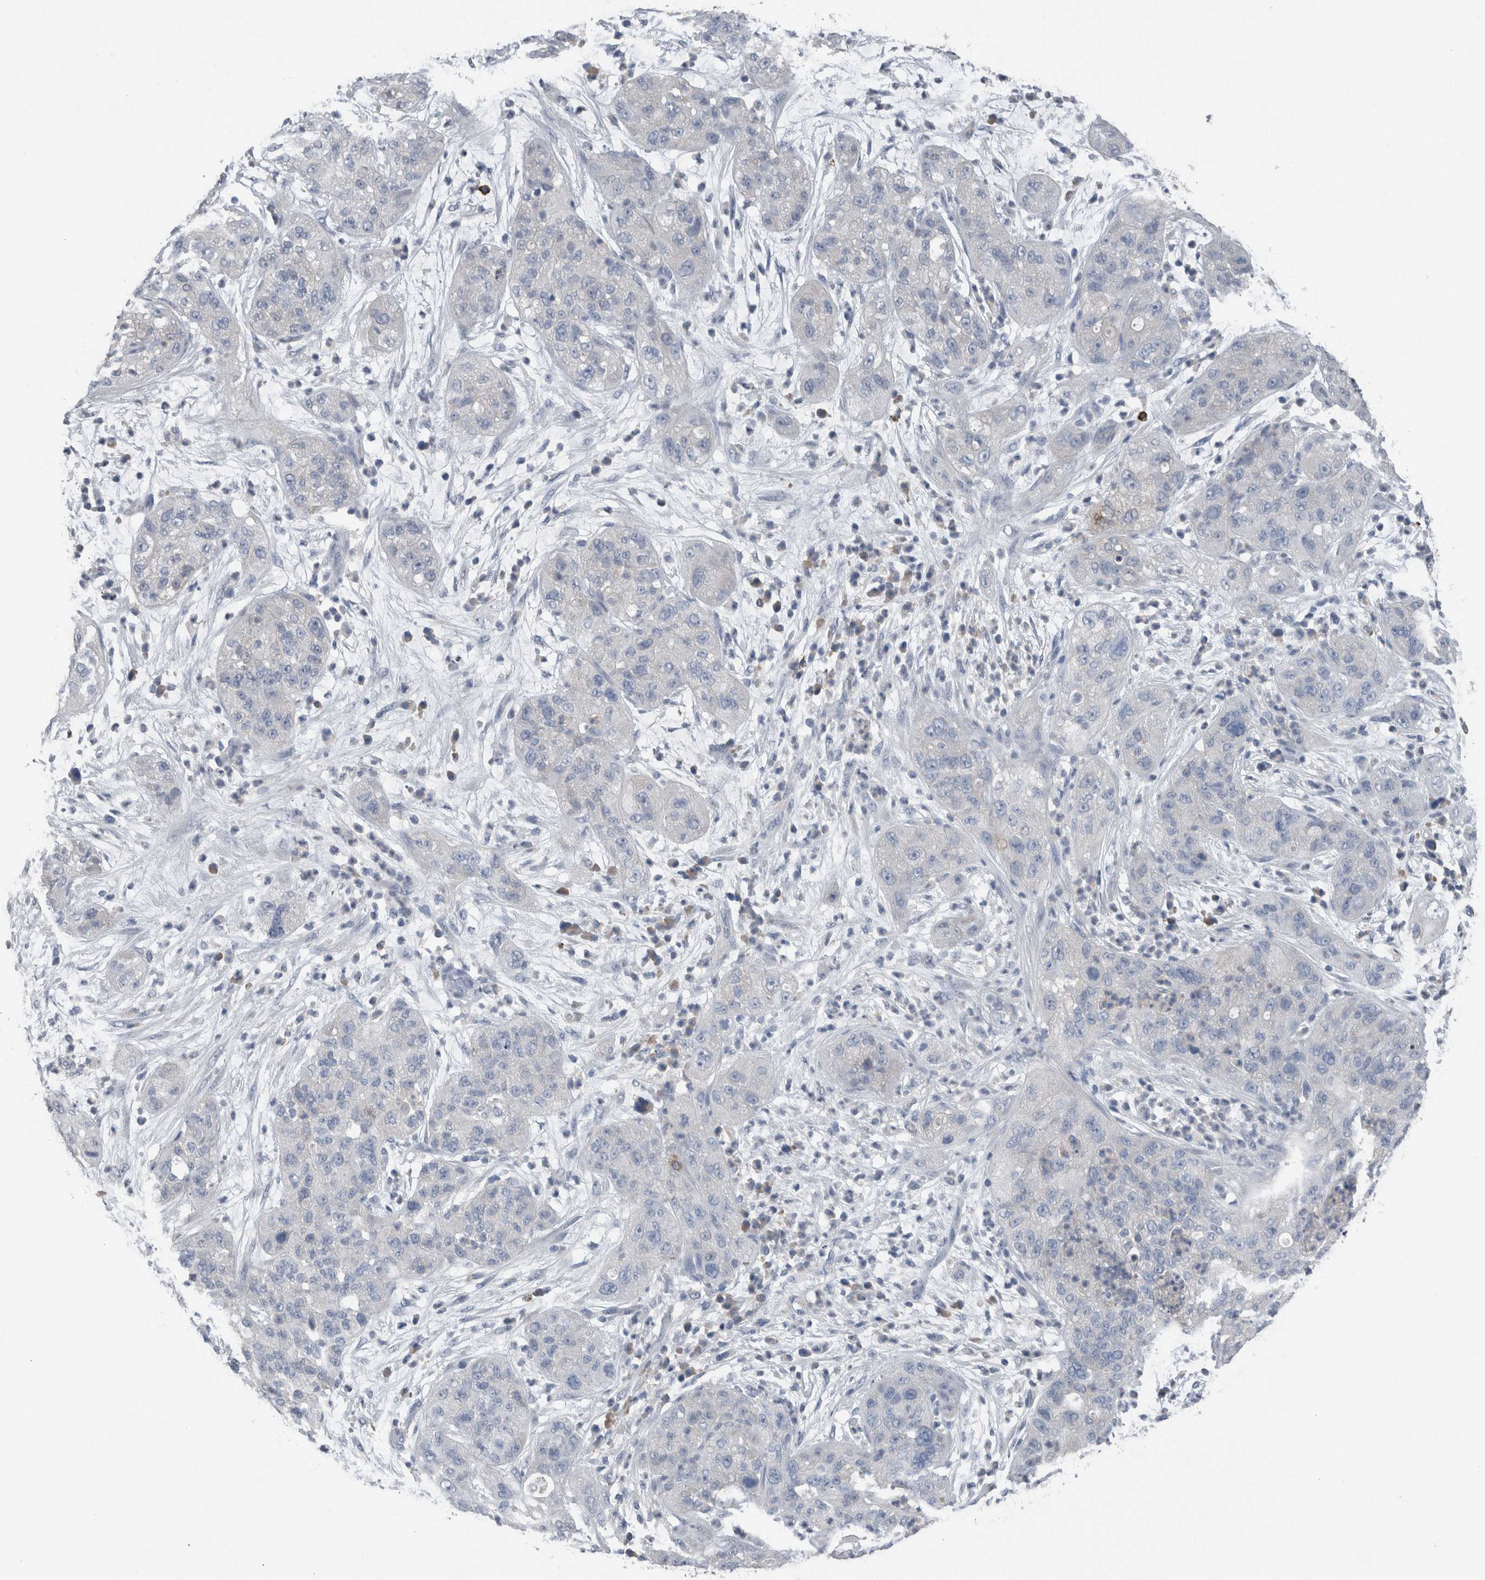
{"staining": {"intensity": "negative", "quantity": "none", "location": "none"}, "tissue": "pancreatic cancer", "cell_type": "Tumor cells", "image_type": "cancer", "snomed": [{"axis": "morphology", "description": "Adenocarcinoma, NOS"}, {"axis": "topography", "description": "Pancreas"}], "caption": "Protein analysis of pancreatic cancer (adenocarcinoma) shows no significant expression in tumor cells.", "gene": "CRNN", "patient": {"sex": "female", "age": 78}}